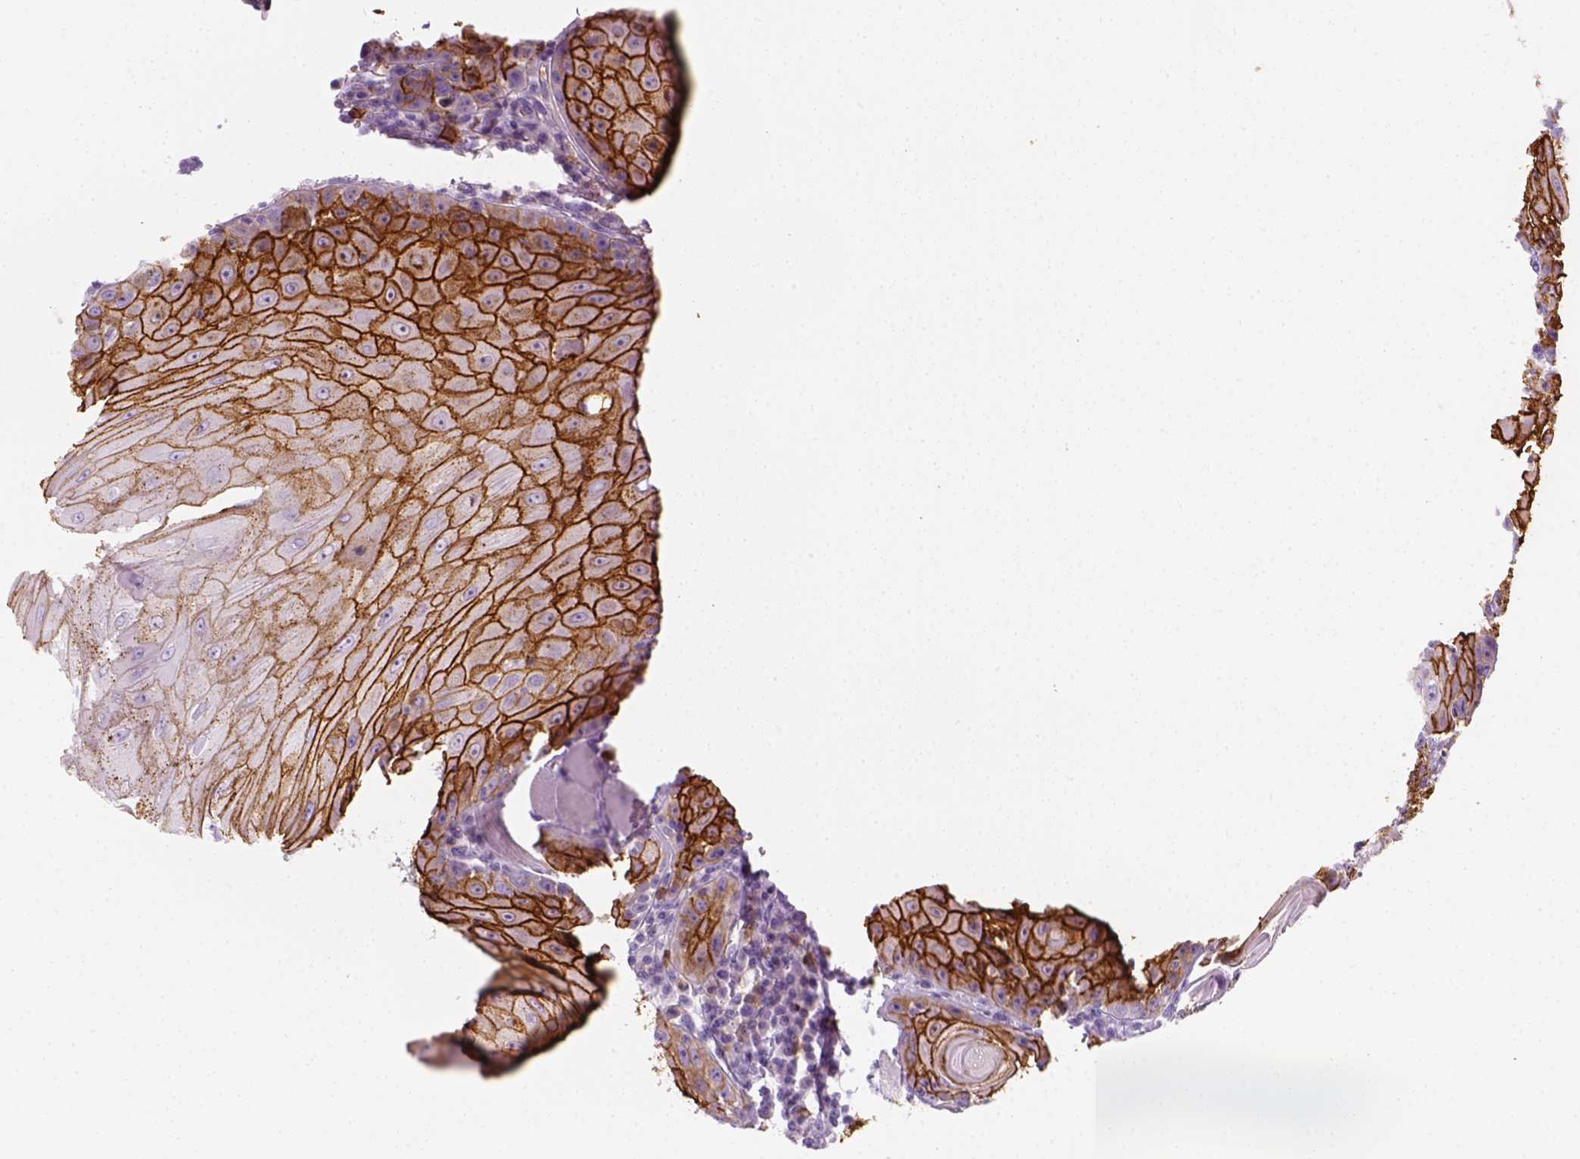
{"staining": {"intensity": "strong", "quantity": ">75%", "location": "cytoplasmic/membranous"}, "tissue": "head and neck cancer", "cell_type": "Tumor cells", "image_type": "cancer", "snomed": [{"axis": "morphology", "description": "Squamous cell carcinoma, NOS"}, {"axis": "topography", "description": "Head-Neck"}], "caption": "Immunohistochemical staining of human head and neck cancer displays strong cytoplasmic/membranous protein staining in about >75% of tumor cells.", "gene": "AQP3", "patient": {"sex": "male", "age": 52}}